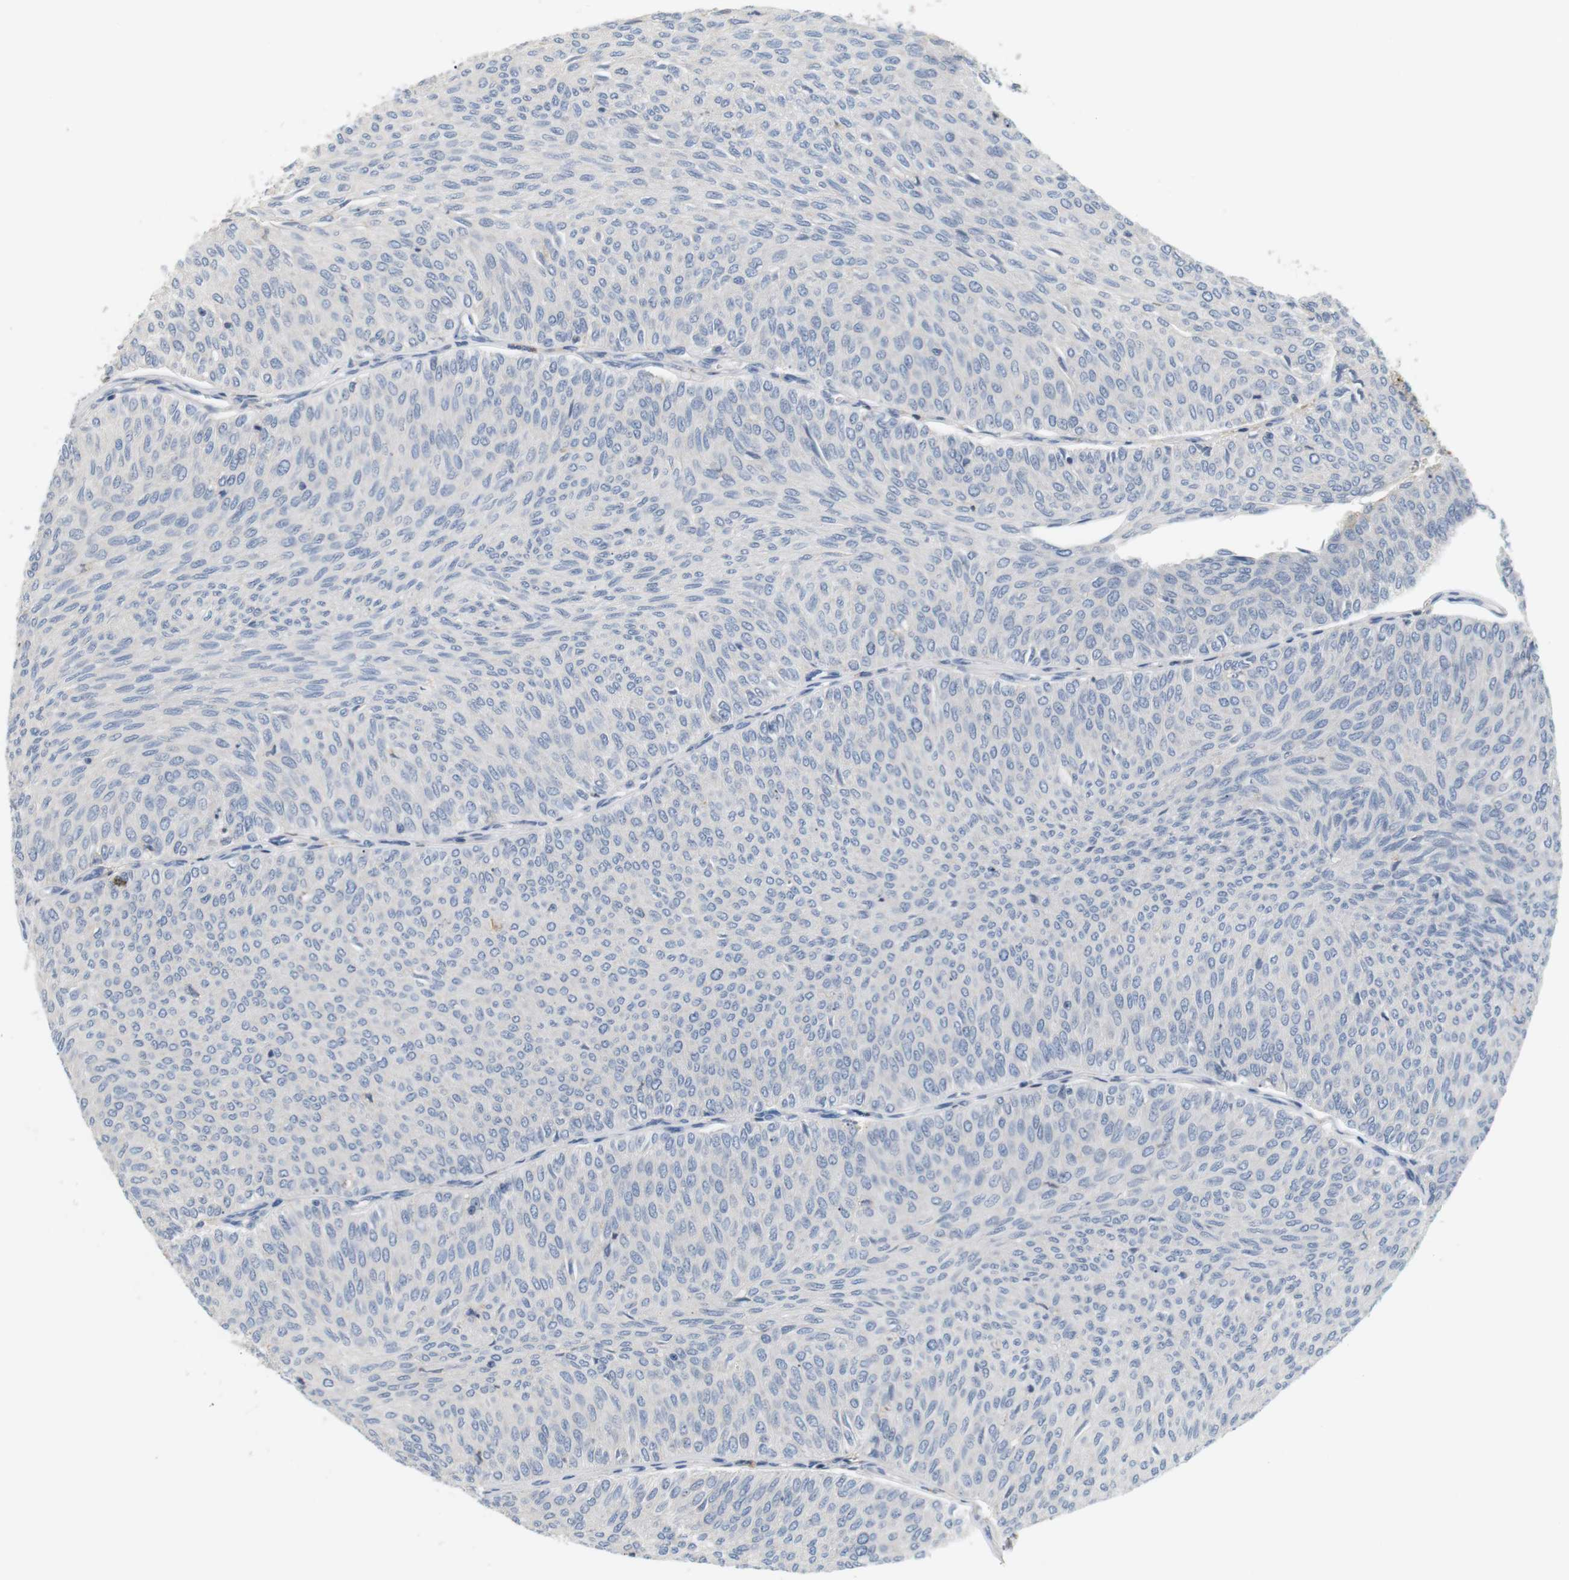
{"staining": {"intensity": "negative", "quantity": "none", "location": "none"}, "tissue": "urothelial cancer", "cell_type": "Tumor cells", "image_type": "cancer", "snomed": [{"axis": "morphology", "description": "Urothelial carcinoma, Low grade"}, {"axis": "topography", "description": "Urinary bladder"}], "caption": "Immunohistochemistry (IHC) histopathology image of neoplastic tissue: human urothelial cancer stained with DAB (3,3'-diaminobenzidine) exhibits no significant protein expression in tumor cells. Brightfield microscopy of IHC stained with DAB (brown) and hematoxylin (blue), captured at high magnification.", "gene": "P2RY1", "patient": {"sex": "male", "age": 78}}